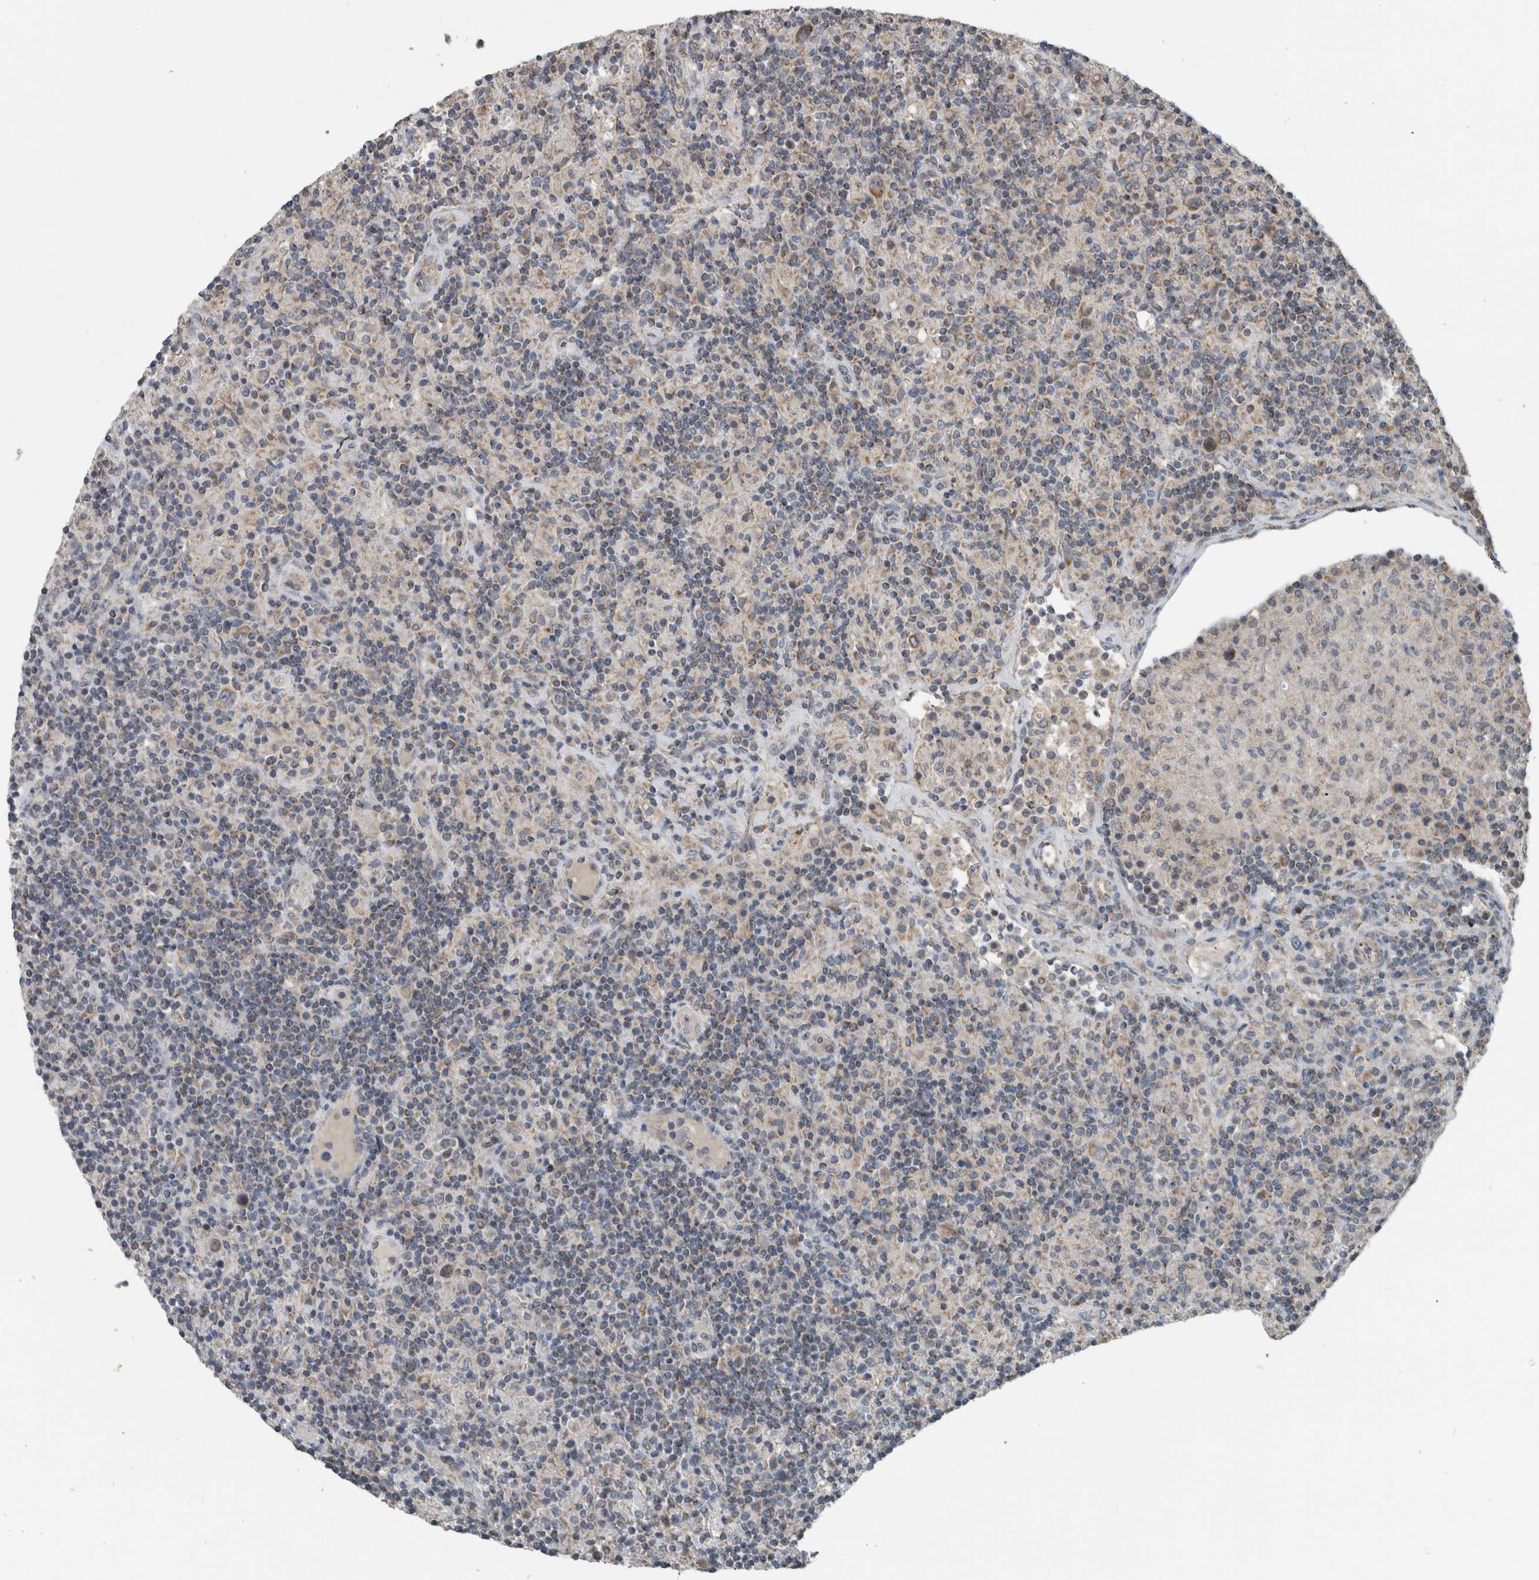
{"staining": {"intensity": "moderate", "quantity": ">75%", "location": "cytoplasmic/membranous"}, "tissue": "lymphoma", "cell_type": "Tumor cells", "image_type": "cancer", "snomed": [{"axis": "morphology", "description": "Hodgkin's disease, NOS"}, {"axis": "topography", "description": "Lymph node"}], "caption": "A micrograph showing moderate cytoplasmic/membranous positivity in approximately >75% of tumor cells in Hodgkin's disease, as visualized by brown immunohistochemical staining.", "gene": "ARMC1", "patient": {"sex": "male", "age": 70}}